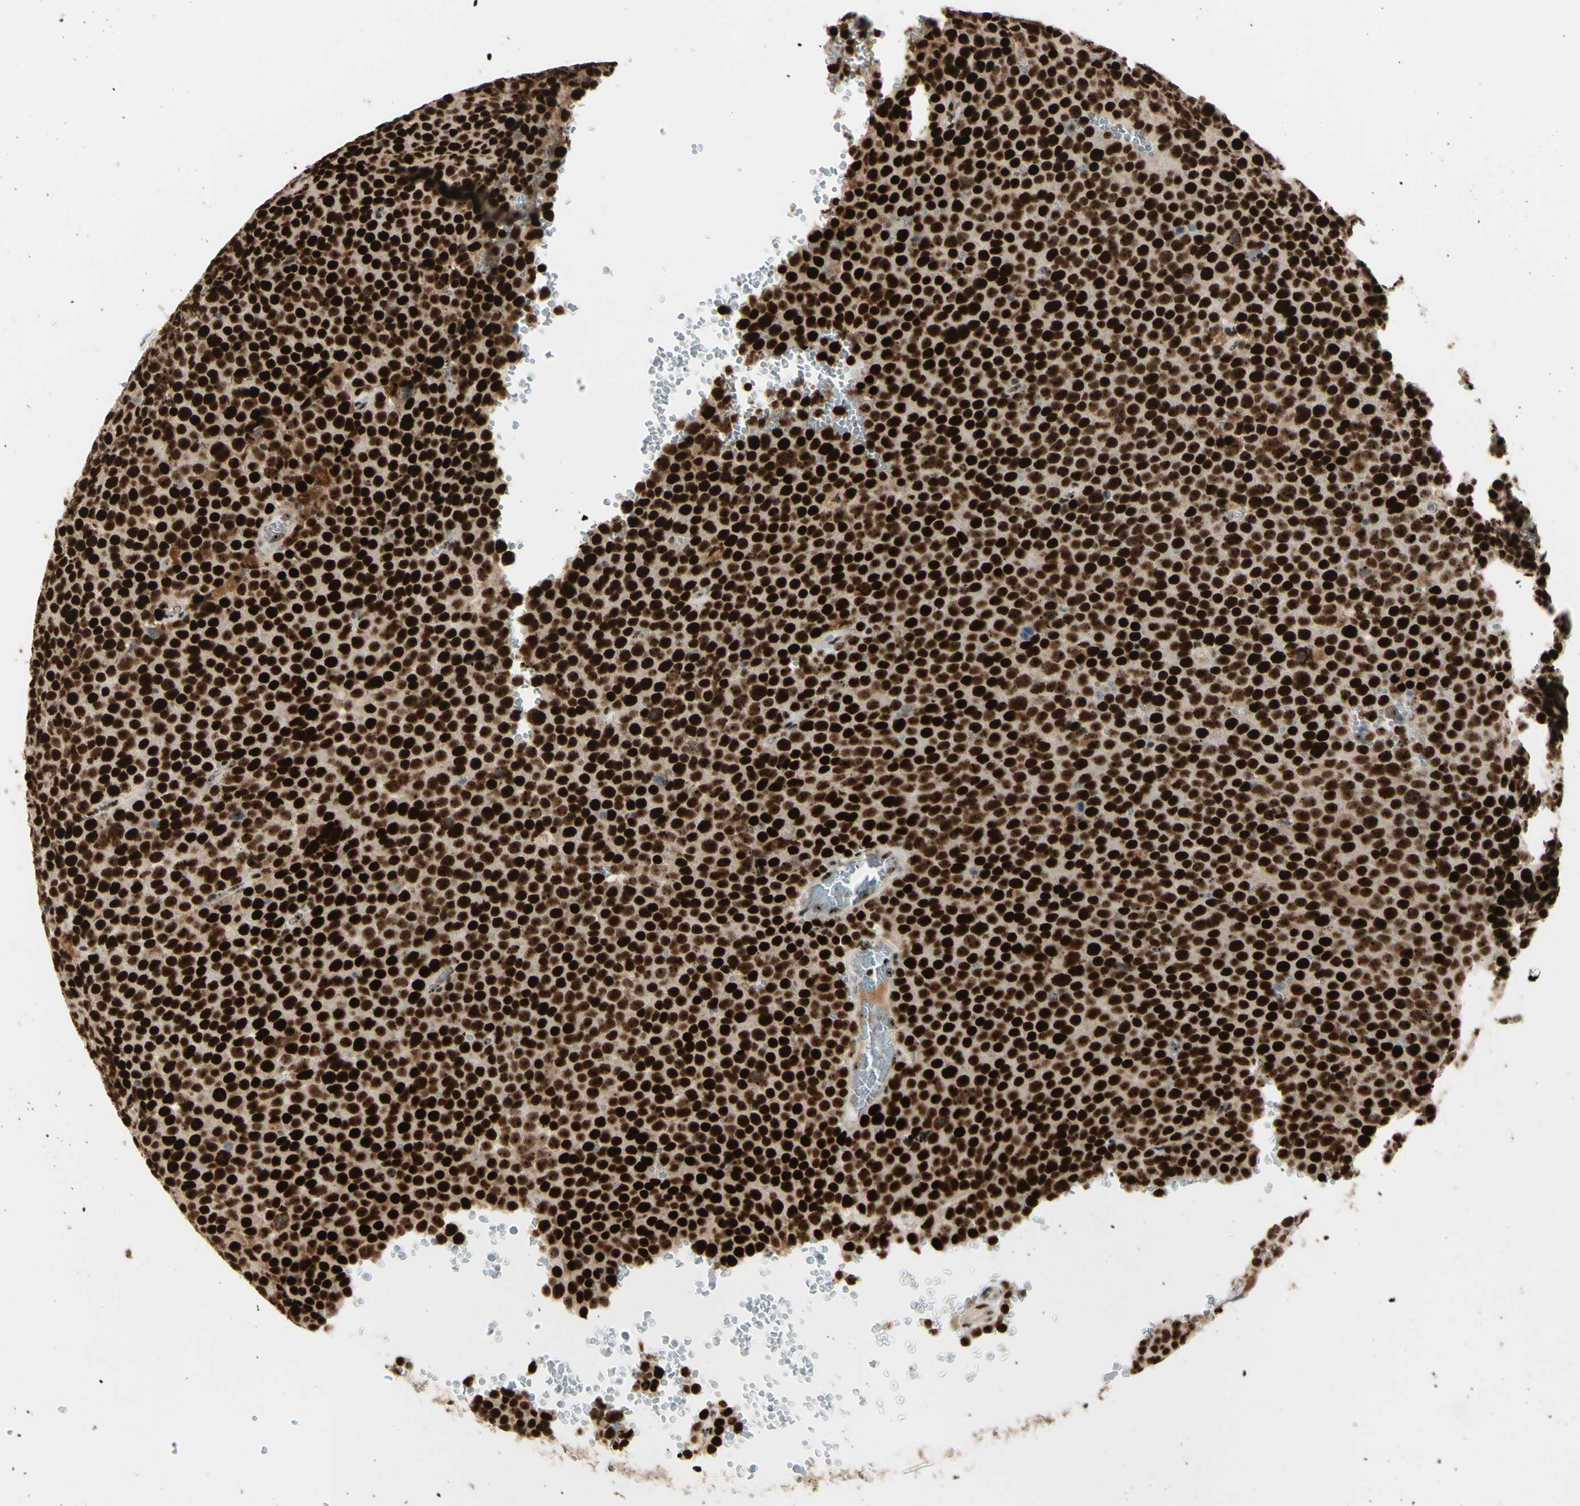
{"staining": {"intensity": "strong", "quantity": ">75%", "location": "nuclear"}, "tissue": "testis cancer", "cell_type": "Tumor cells", "image_type": "cancer", "snomed": [{"axis": "morphology", "description": "Seminoma, NOS"}, {"axis": "topography", "description": "Testis"}], "caption": "This is a photomicrograph of IHC staining of testis cancer, which shows strong positivity in the nuclear of tumor cells.", "gene": "DHX9", "patient": {"sex": "male", "age": 71}}